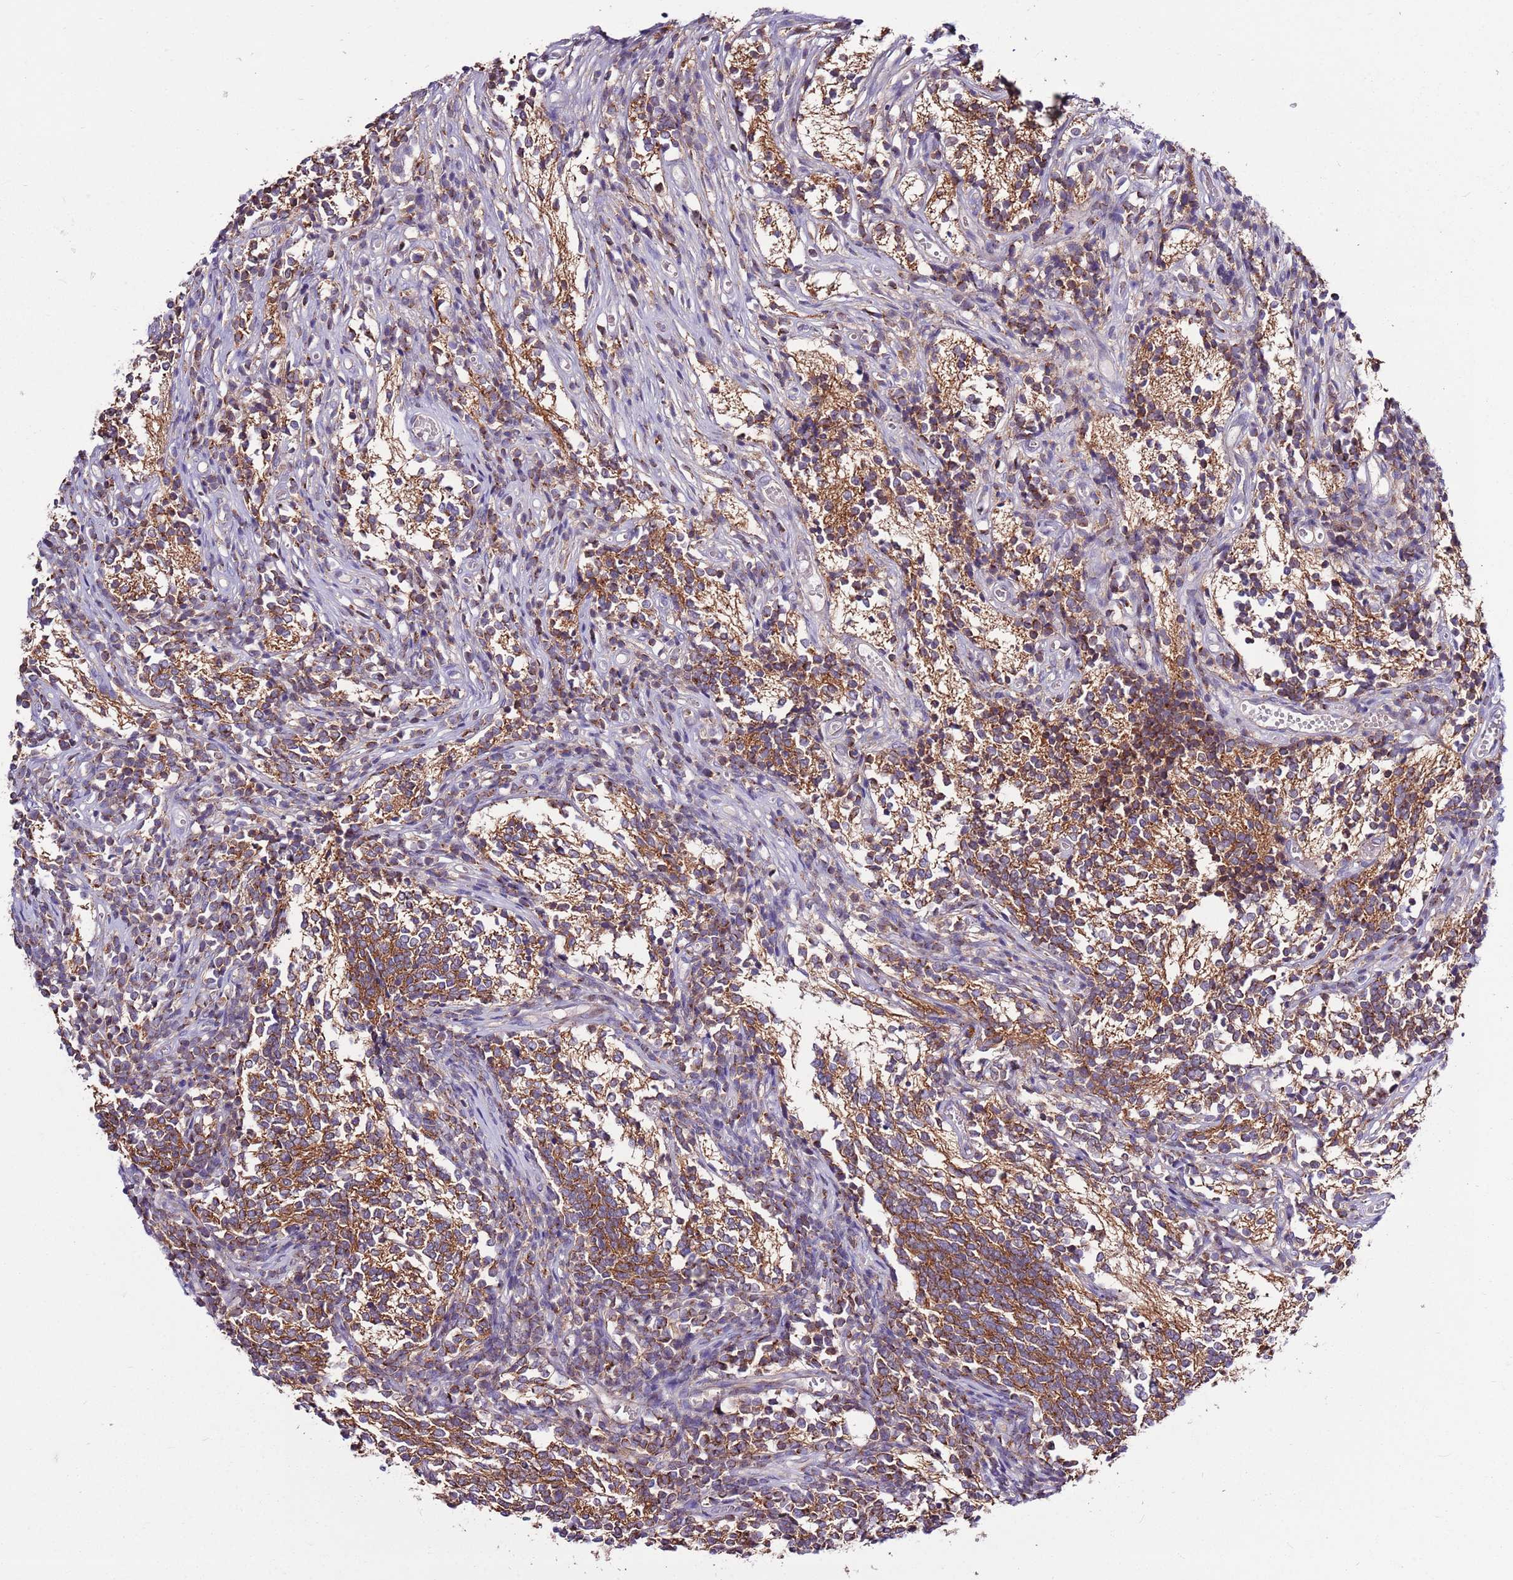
{"staining": {"intensity": "moderate", "quantity": ">75%", "location": "cytoplasmic/membranous"}, "tissue": "glioma", "cell_type": "Tumor cells", "image_type": "cancer", "snomed": [{"axis": "morphology", "description": "Glioma, malignant, Low grade"}, {"axis": "topography", "description": "Brain"}], "caption": "Brown immunohistochemical staining in human malignant glioma (low-grade) demonstrates moderate cytoplasmic/membranous expression in about >75% of tumor cells.", "gene": "SMG1", "patient": {"sex": "female", "age": 1}}